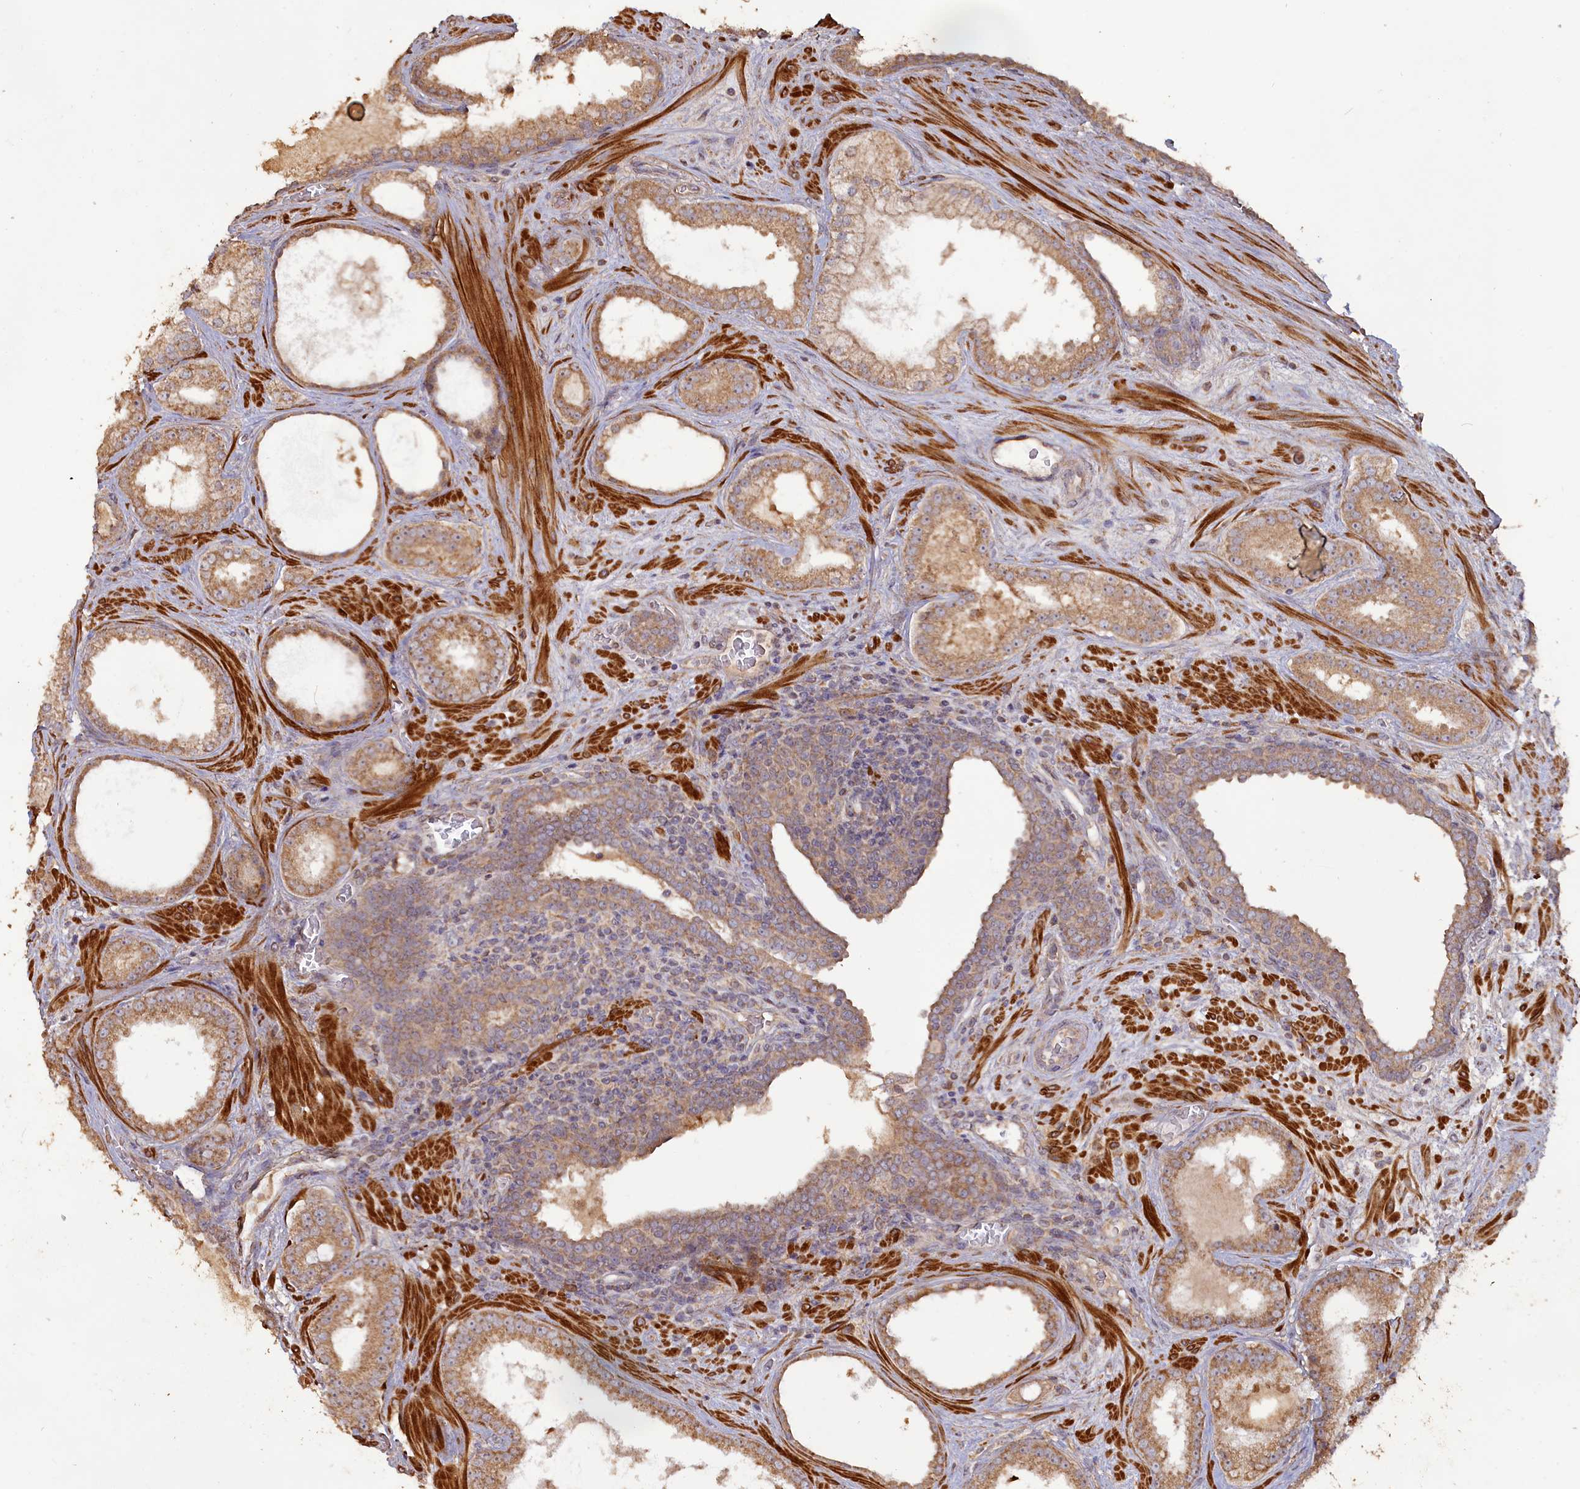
{"staining": {"intensity": "moderate", "quantity": ">75%", "location": "cytoplasmic/membranous"}, "tissue": "prostate cancer", "cell_type": "Tumor cells", "image_type": "cancer", "snomed": [{"axis": "morphology", "description": "Adenocarcinoma, Low grade"}, {"axis": "topography", "description": "Prostate"}], "caption": "Prostate cancer stained for a protein (brown) exhibits moderate cytoplasmic/membranous positive staining in approximately >75% of tumor cells.", "gene": "LAYN", "patient": {"sex": "male", "age": 57}}